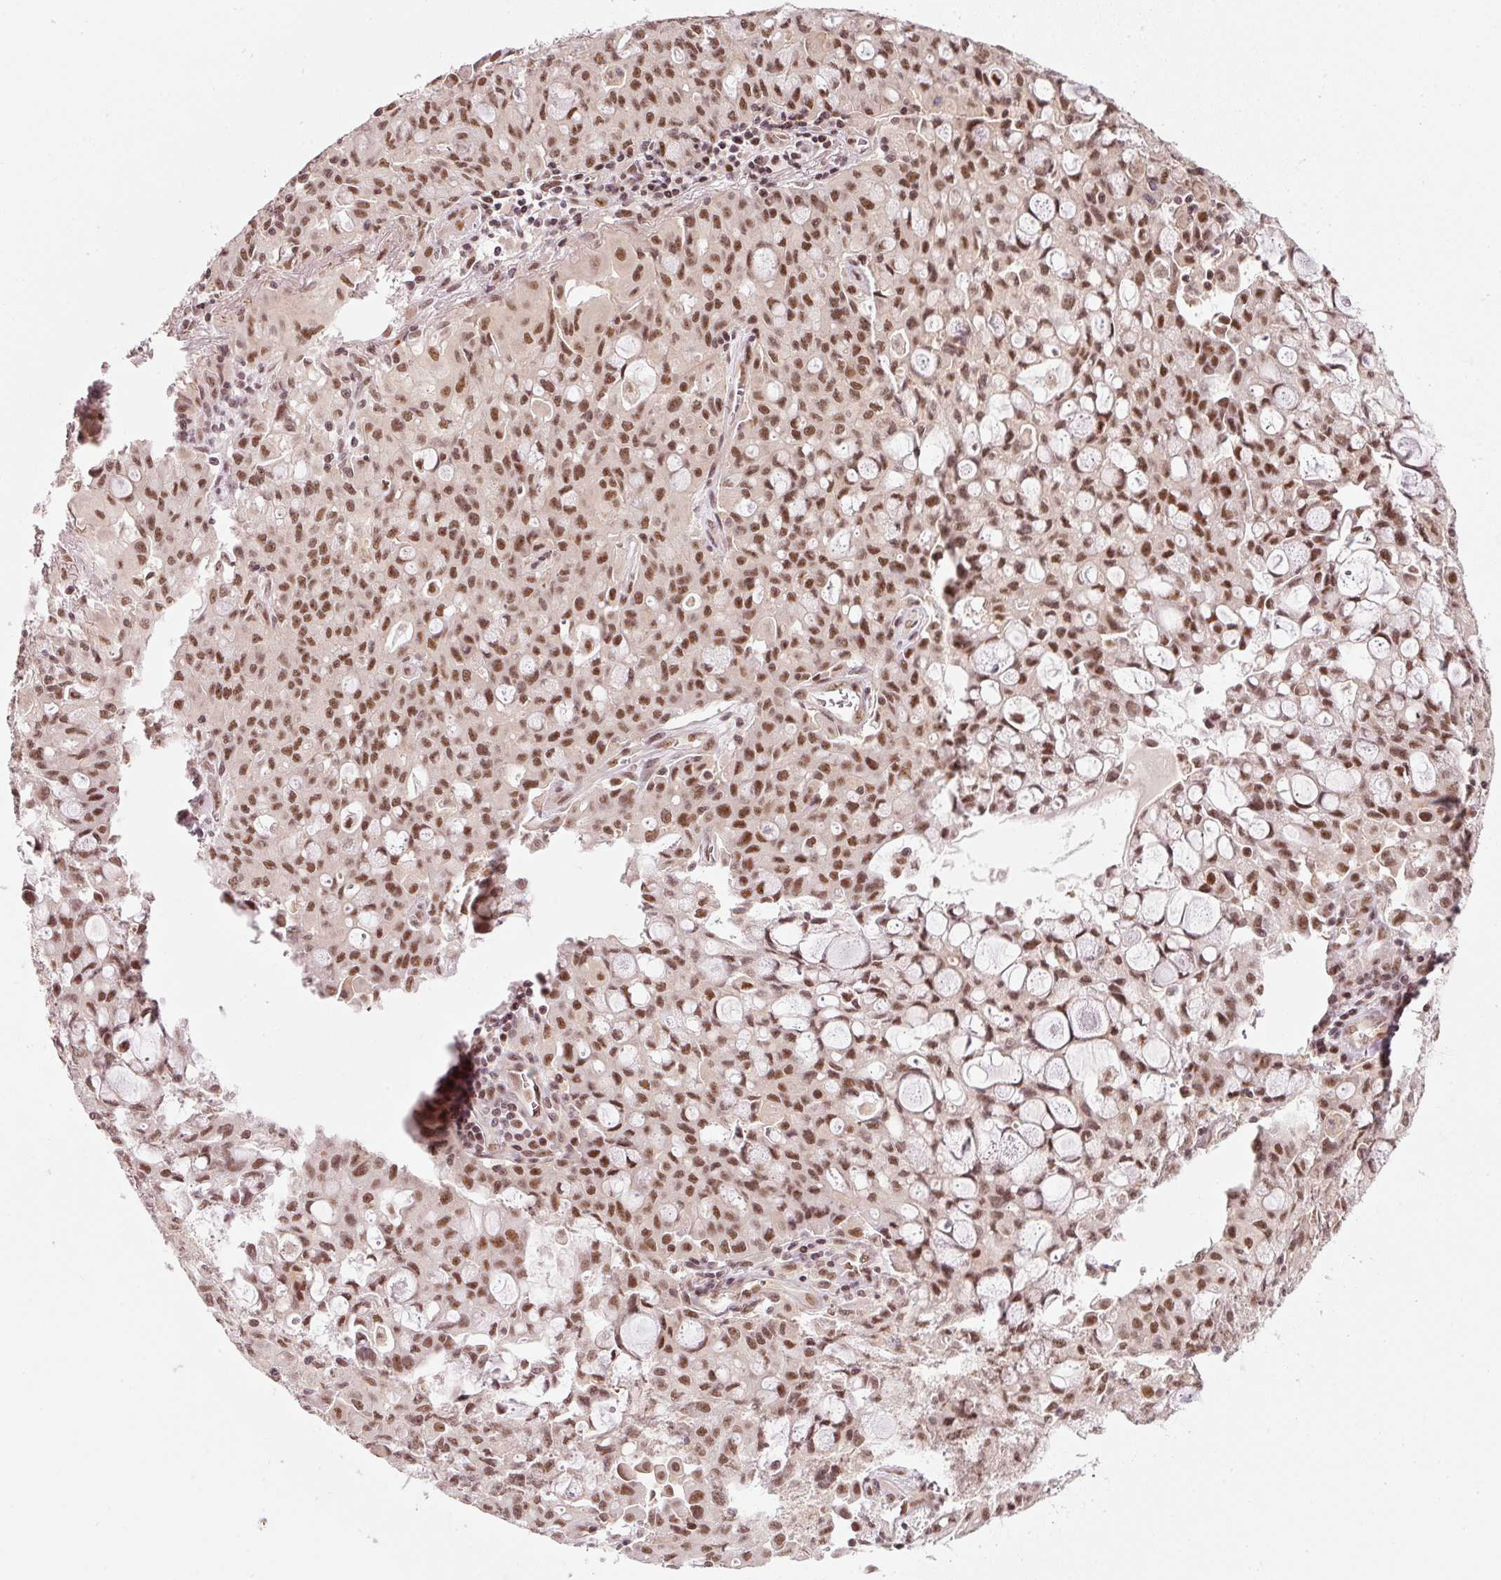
{"staining": {"intensity": "moderate", "quantity": ">75%", "location": "nuclear"}, "tissue": "lung cancer", "cell_type": "Tumor cells", "image_type": "cancer", "snomed": [{"axis": "morphology", "description": "Adenocarcinoma, NOS"}, {"axis": "topography", "description": "Lung"}], "caption": "Moderate nuclear staining is present in about >75% of tumor cells in lung adenocarcinoma. (IHC, brightfield microscopy, high magnification).", "gene": "THOC6", "patient": {"sex": "female", "age": 44}}